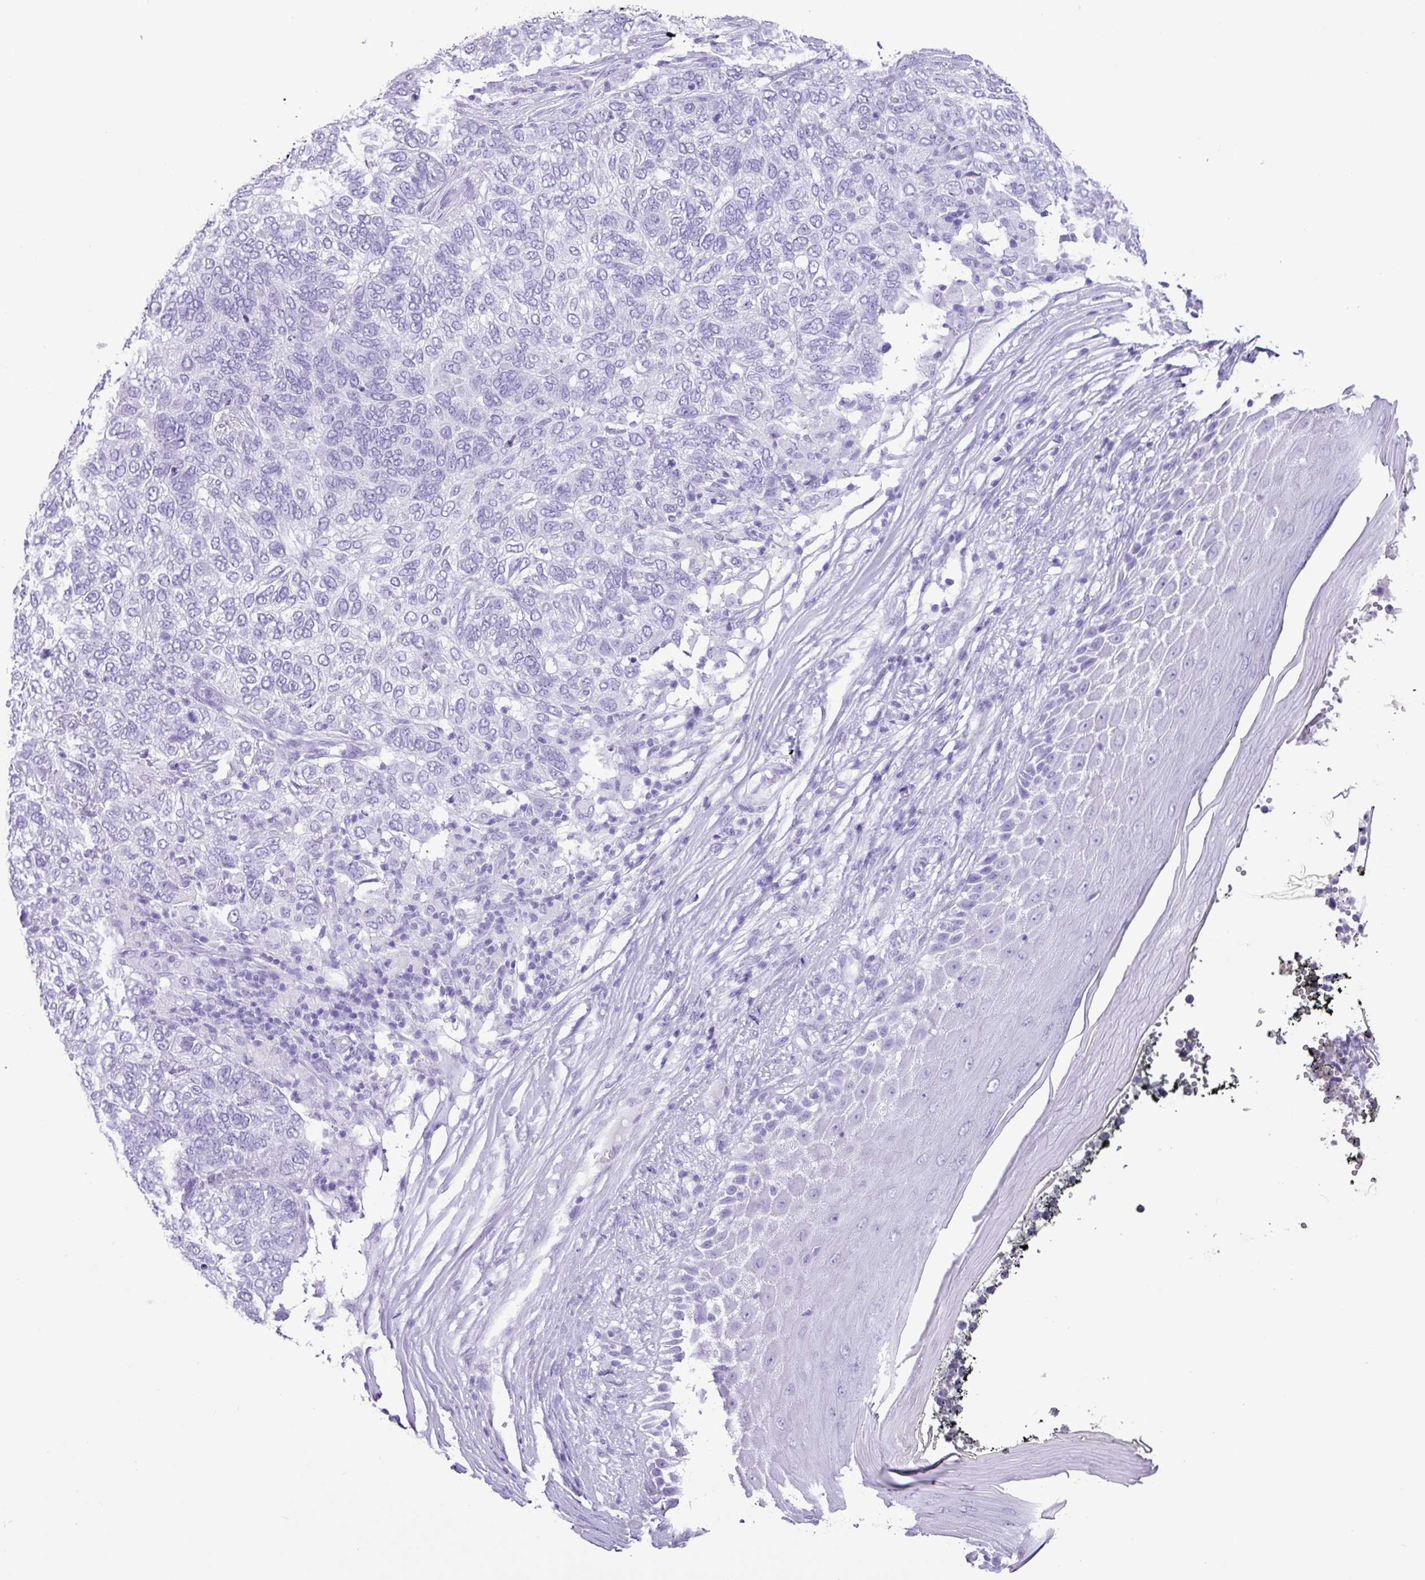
{"staining": {"intensity": "negative", "quantity": "none", "location": "none"}, "tissue": "skin cancer", "cell_type": "Tumor cells", "image_type": "cancer", "snomed": [{"axis": "morphology", "description": "Basal cell carcinoma"}, {"axis": "topography", "description": "Skin"}], "caption": "Human skin basal cell carcinoma stained for a protein using immunohistochemistry (IHC) exhibits no expression in tumor cells.", "gene": "CKMT2", "patient": {"sex": "female", "age": 65}}